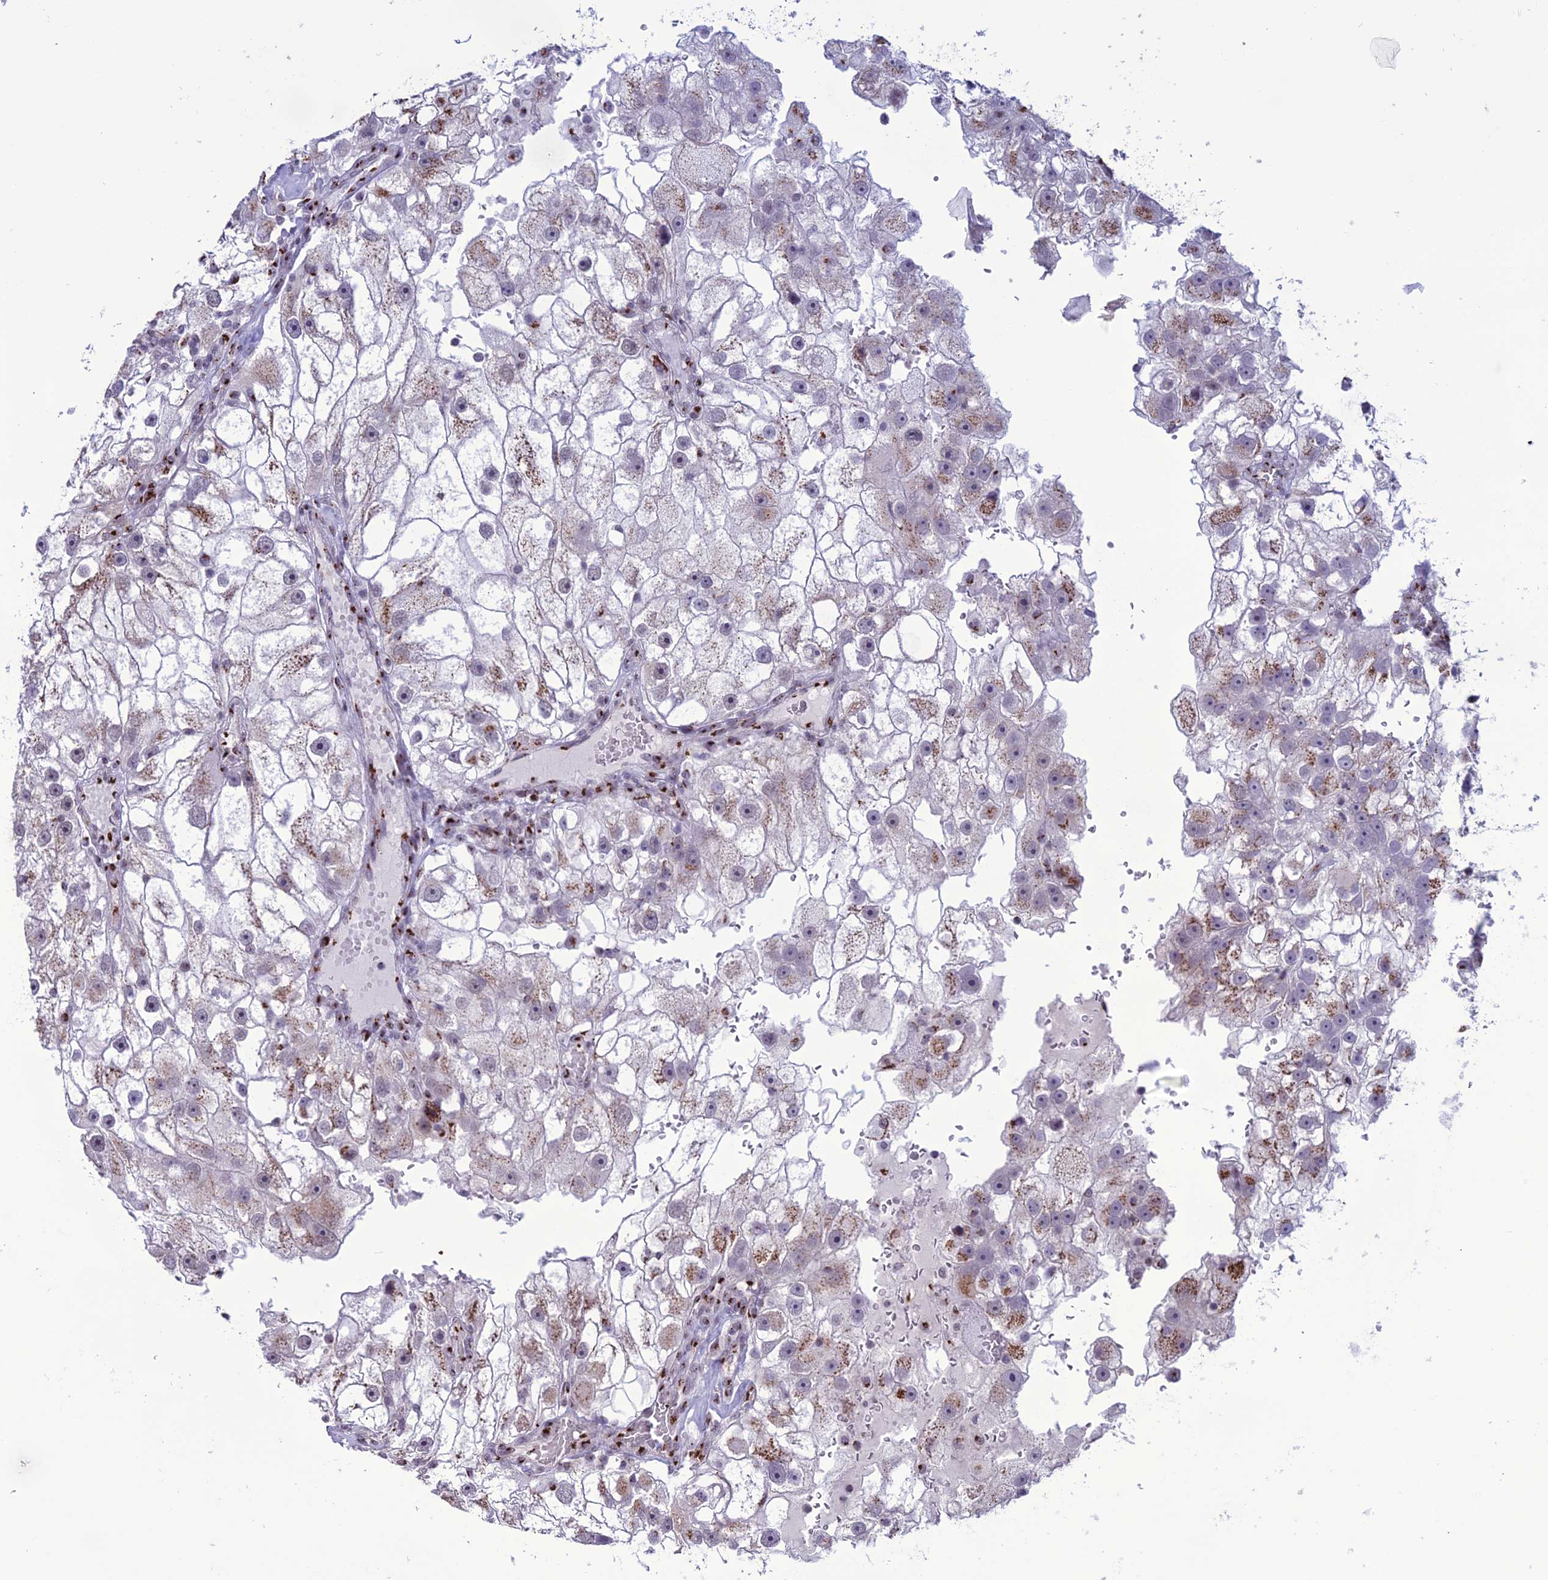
{"staining": {"intensity": "moderate", "quantity": "25%-75%", "location": "cytoplasmic/membranous"}, "tissue": "renal cancer", "cell_type": "Tumor cells", "image_type": "cancer", "snomed": [{"axis": "morphology", "description": "Adenocarcinoma, NOS"}, {"axis": "topography", "description": "Kidney"}], "caption": "Adenocarcinoma (renal) stained with a brown dye demonstrates moderate cytoplasmic/membranous positive positivity in approximately 25%-75% of tumor cells.", "gene": "PLEKHA4", "patient": {"sex": "male", "age": 63}}